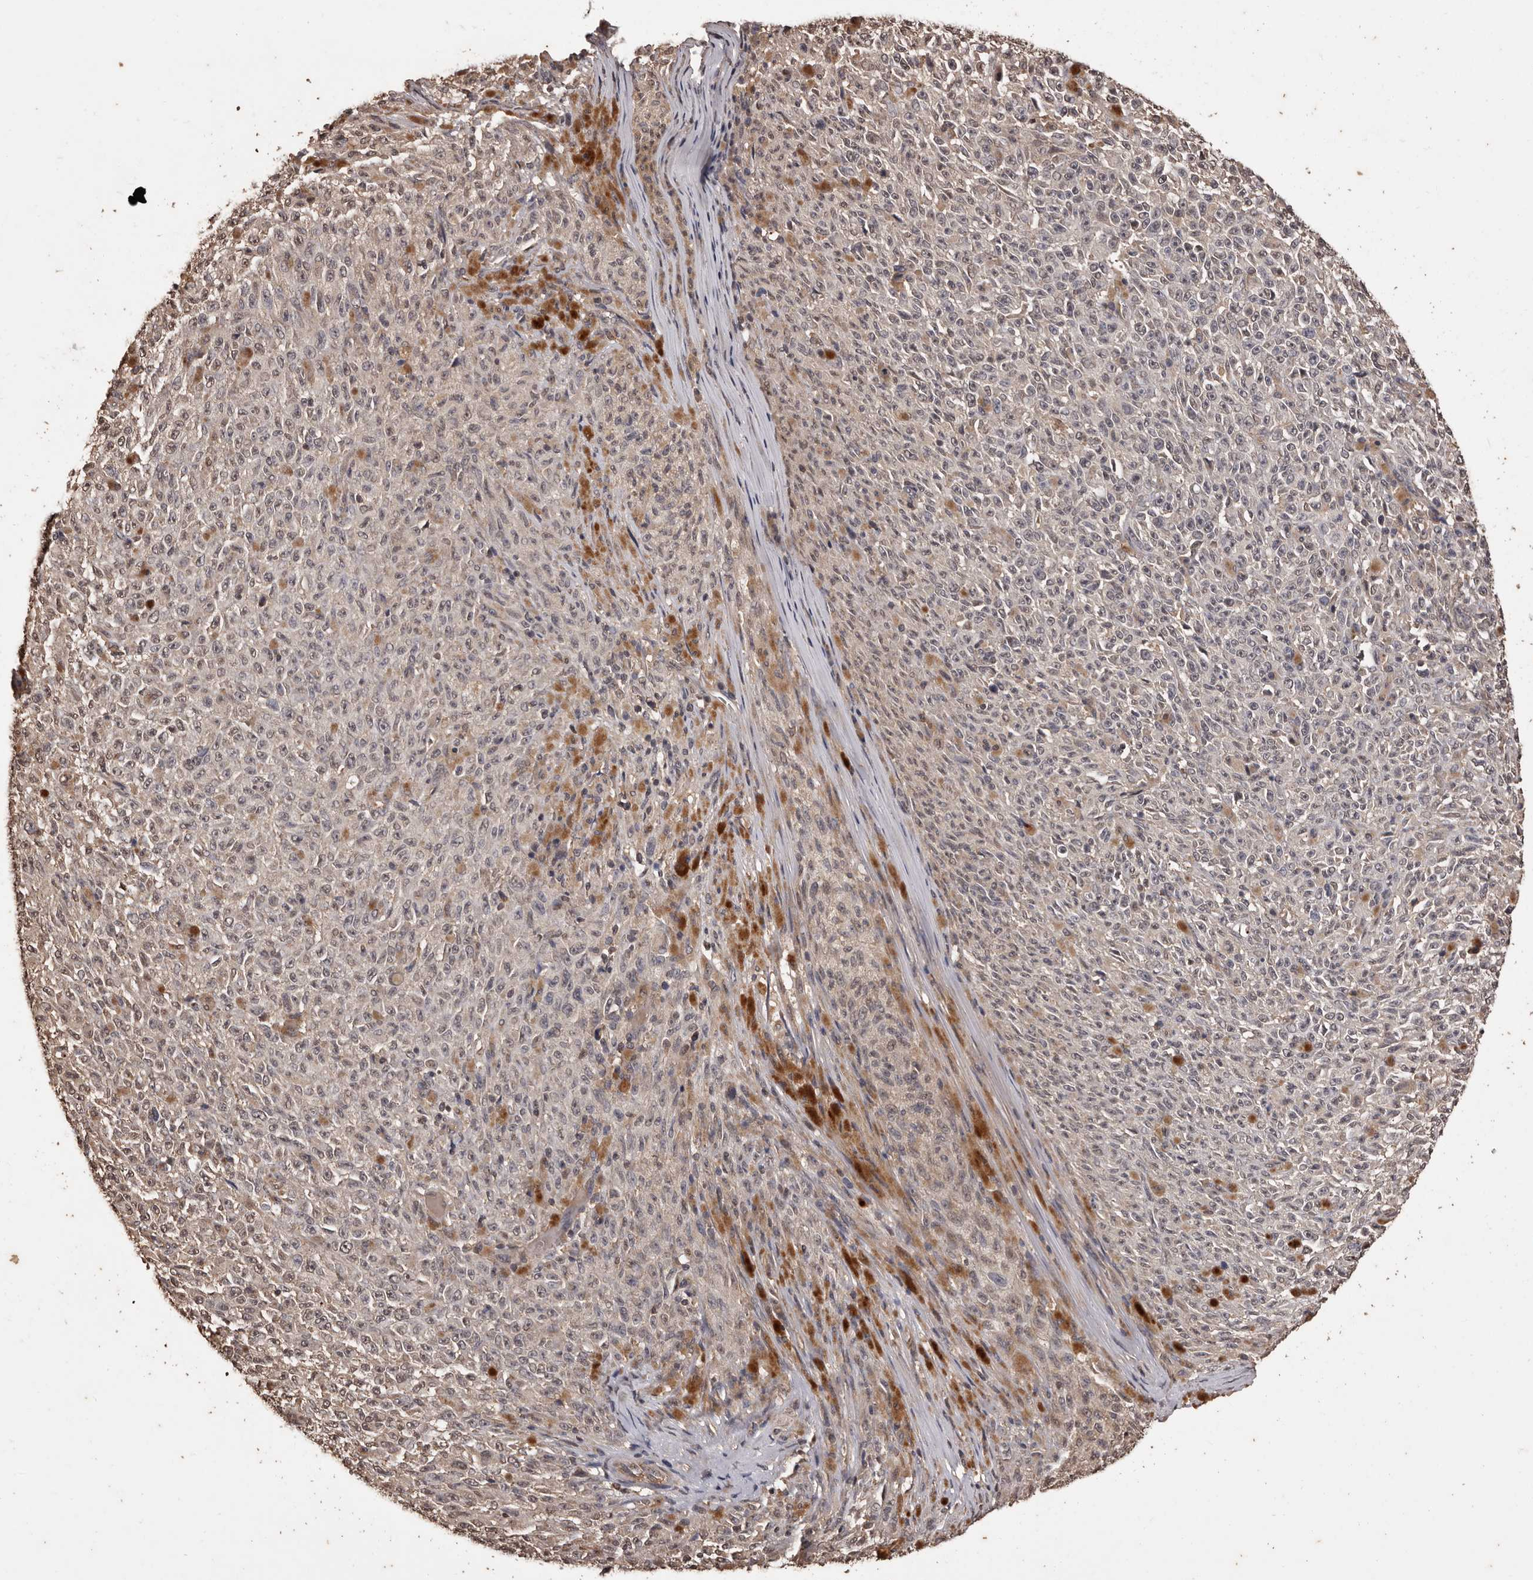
{"staining": {"intensity": "weak", "quantity": "<25%", "location": "cytoplasmic/membranous"}, "tissue": "melanoma", "cell_type": "Tumor cells", "image_type": "cancer", "snomed": [{"axis": "morphology", "description": "Malignant melanoma, NOS"}, {"axis": "topography", "description": "Skin"}], "caption": "This image is of malignant melanoma stained with immunohistochemistry (IHC) to label a protein in brown with the nuclei are counter-stained blue. There is no expression in tumor cells.", "gene": "NAV1", "patient": {"sex": "female", "age": 82}}